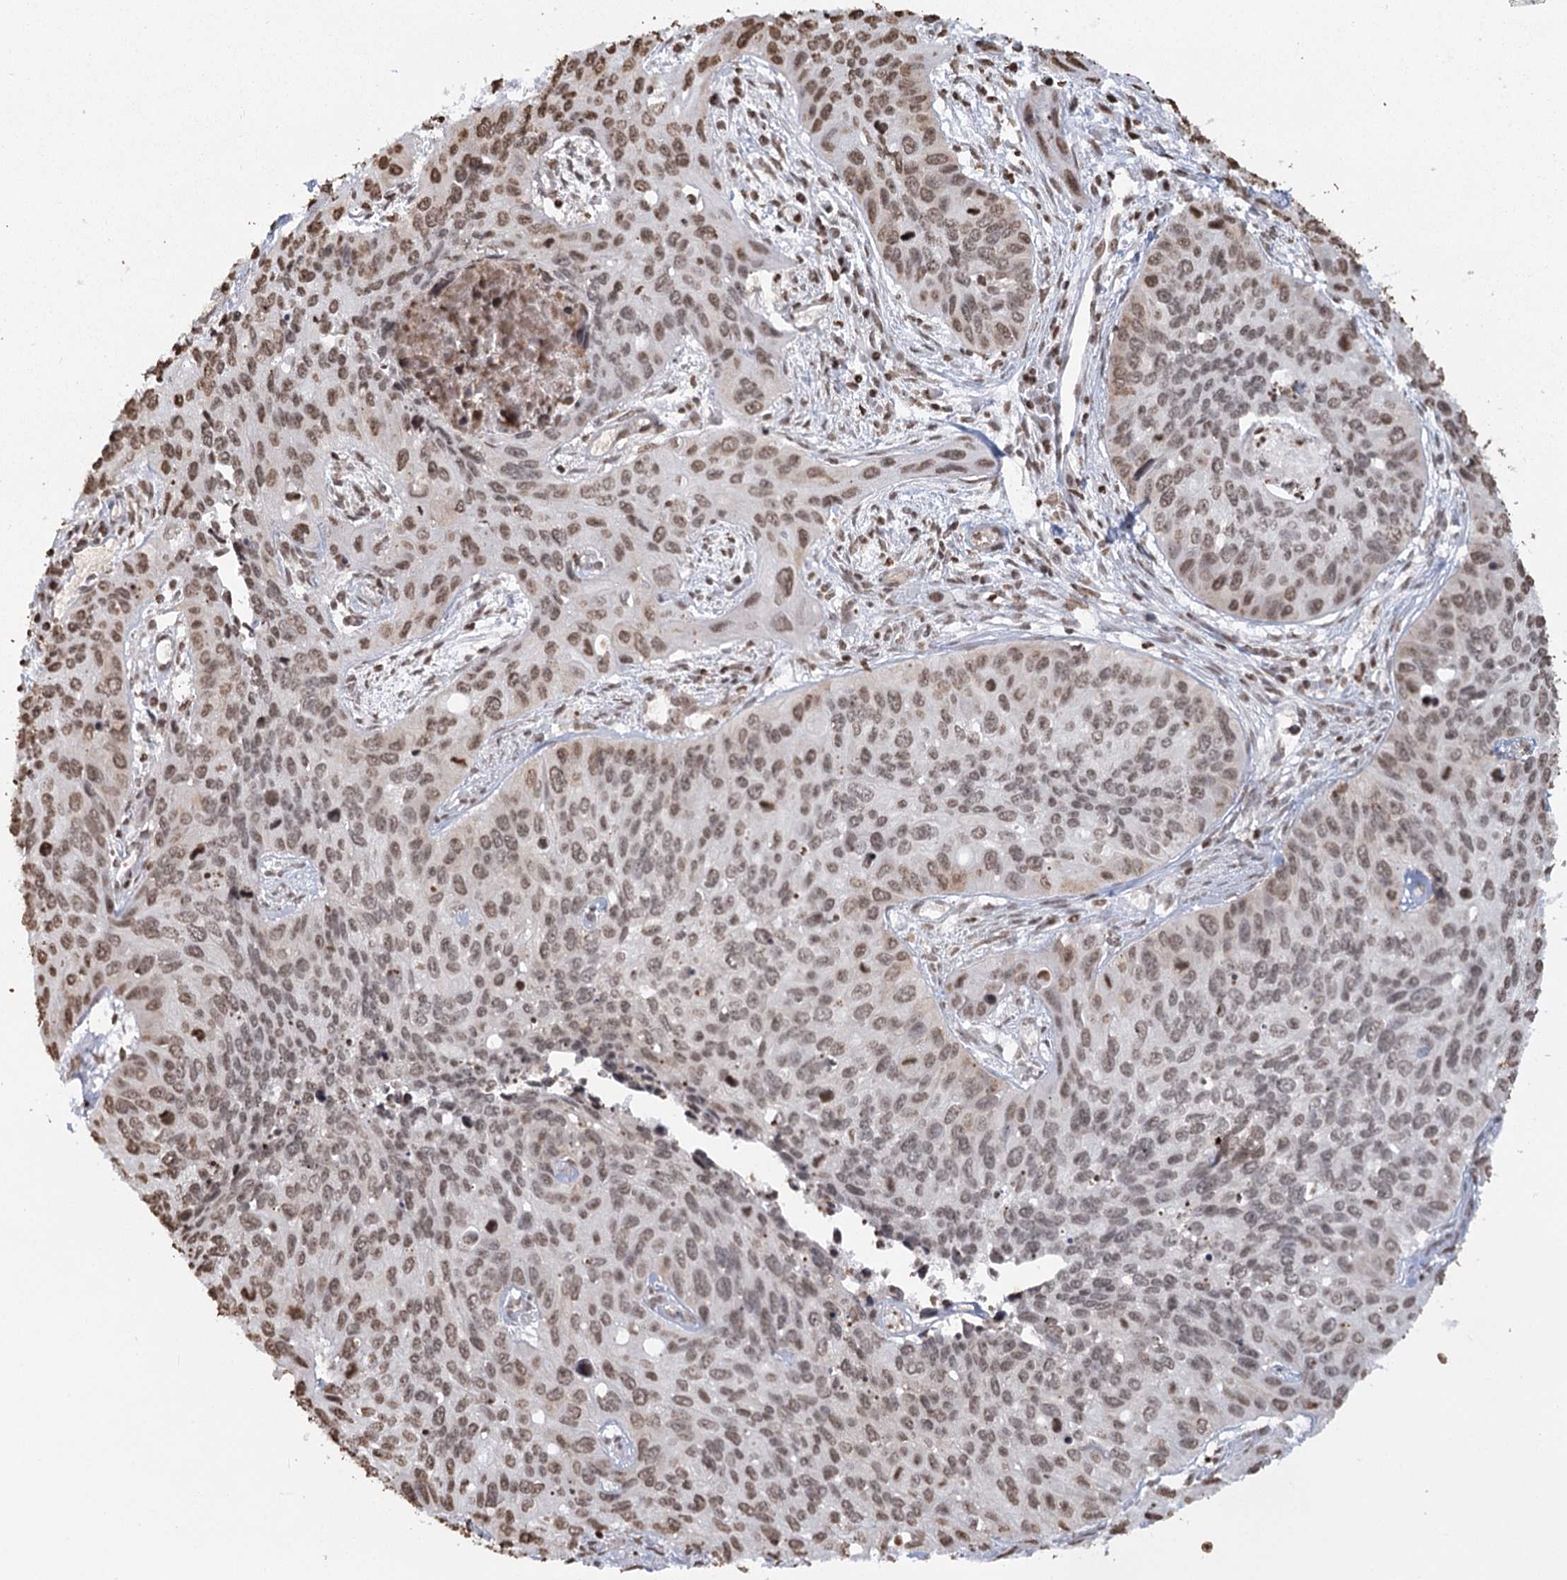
{"staining": {"intensity": "weak", "quantity": ">75%", "location": "nuclear"}, "tissue": "cervical cancer", "cell_type": "Tumor cells", "image_type": "cancer", "snomed": [{"axis": "morphology", "description": "Squamous cell carcinoma, NOS"}, {"axis": "topography", "description": "Cervix"}], "caption": "There is low levels of weak nuclear expression in tumor cells of cervical cancer, as demonstrated by immunohistochemical staining (brown color).", "gene": "FAM13A", "patient": {"sex": "female", "age": 55}}